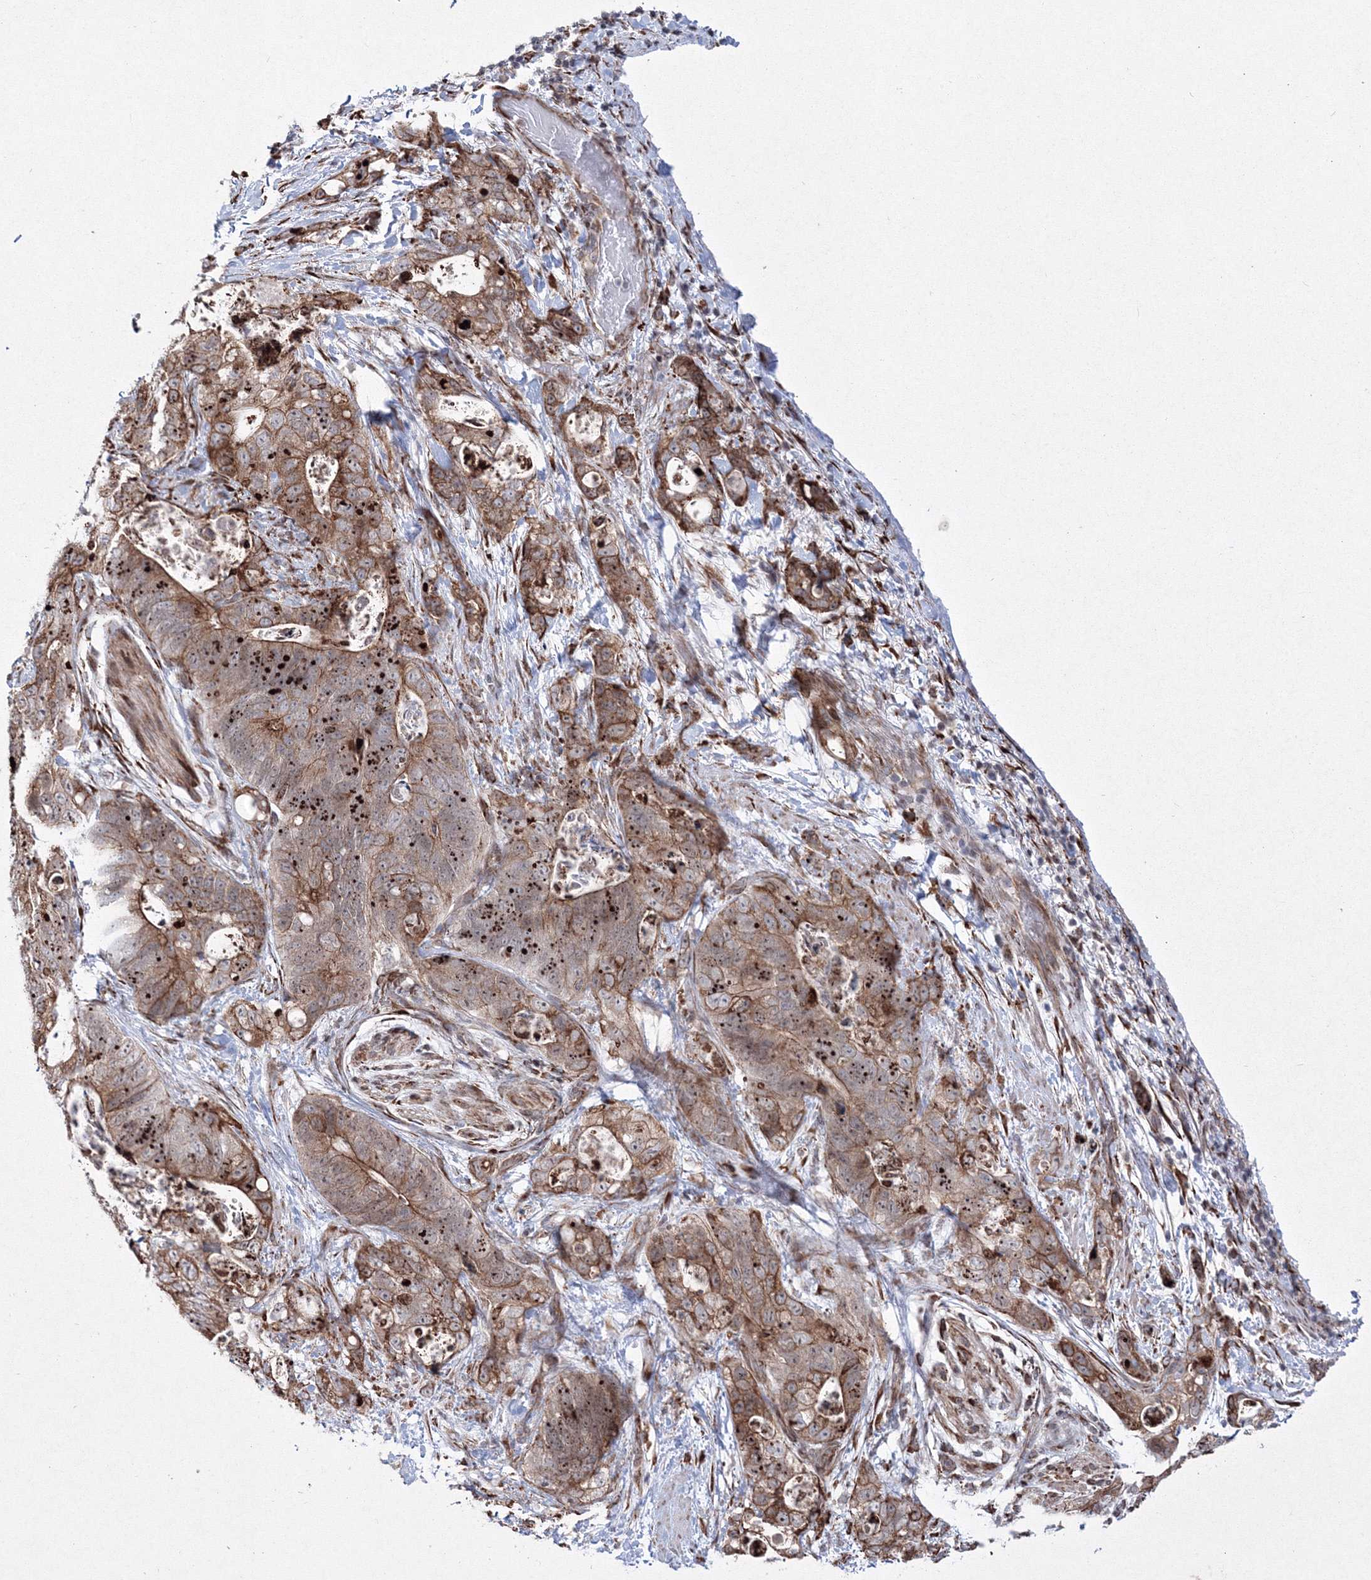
{"staining": {"intensity": "moderate", "quantity": ">75%", "location": "cytoplasmic/membranous"}, "tissue": "stomach cancer", "cell_type": "Tumor cells", "image_type": "cancer", "snomed": [{"axis": "morphology", "description": "Normal tissue, NOS"}, {"axis": "morphology", "description": "Adenocarcinoma, NOS"}, {"axis": "topography", "description": "Stomach"}], "caption": "The immunohistochemical stain labels moderate cytoplasmic/membranous expression in tumor cells of adenocarcinoma (stomach) tissue.", "gene": "EFCAB12", "patient": {"sex": "female", "age": 89}}